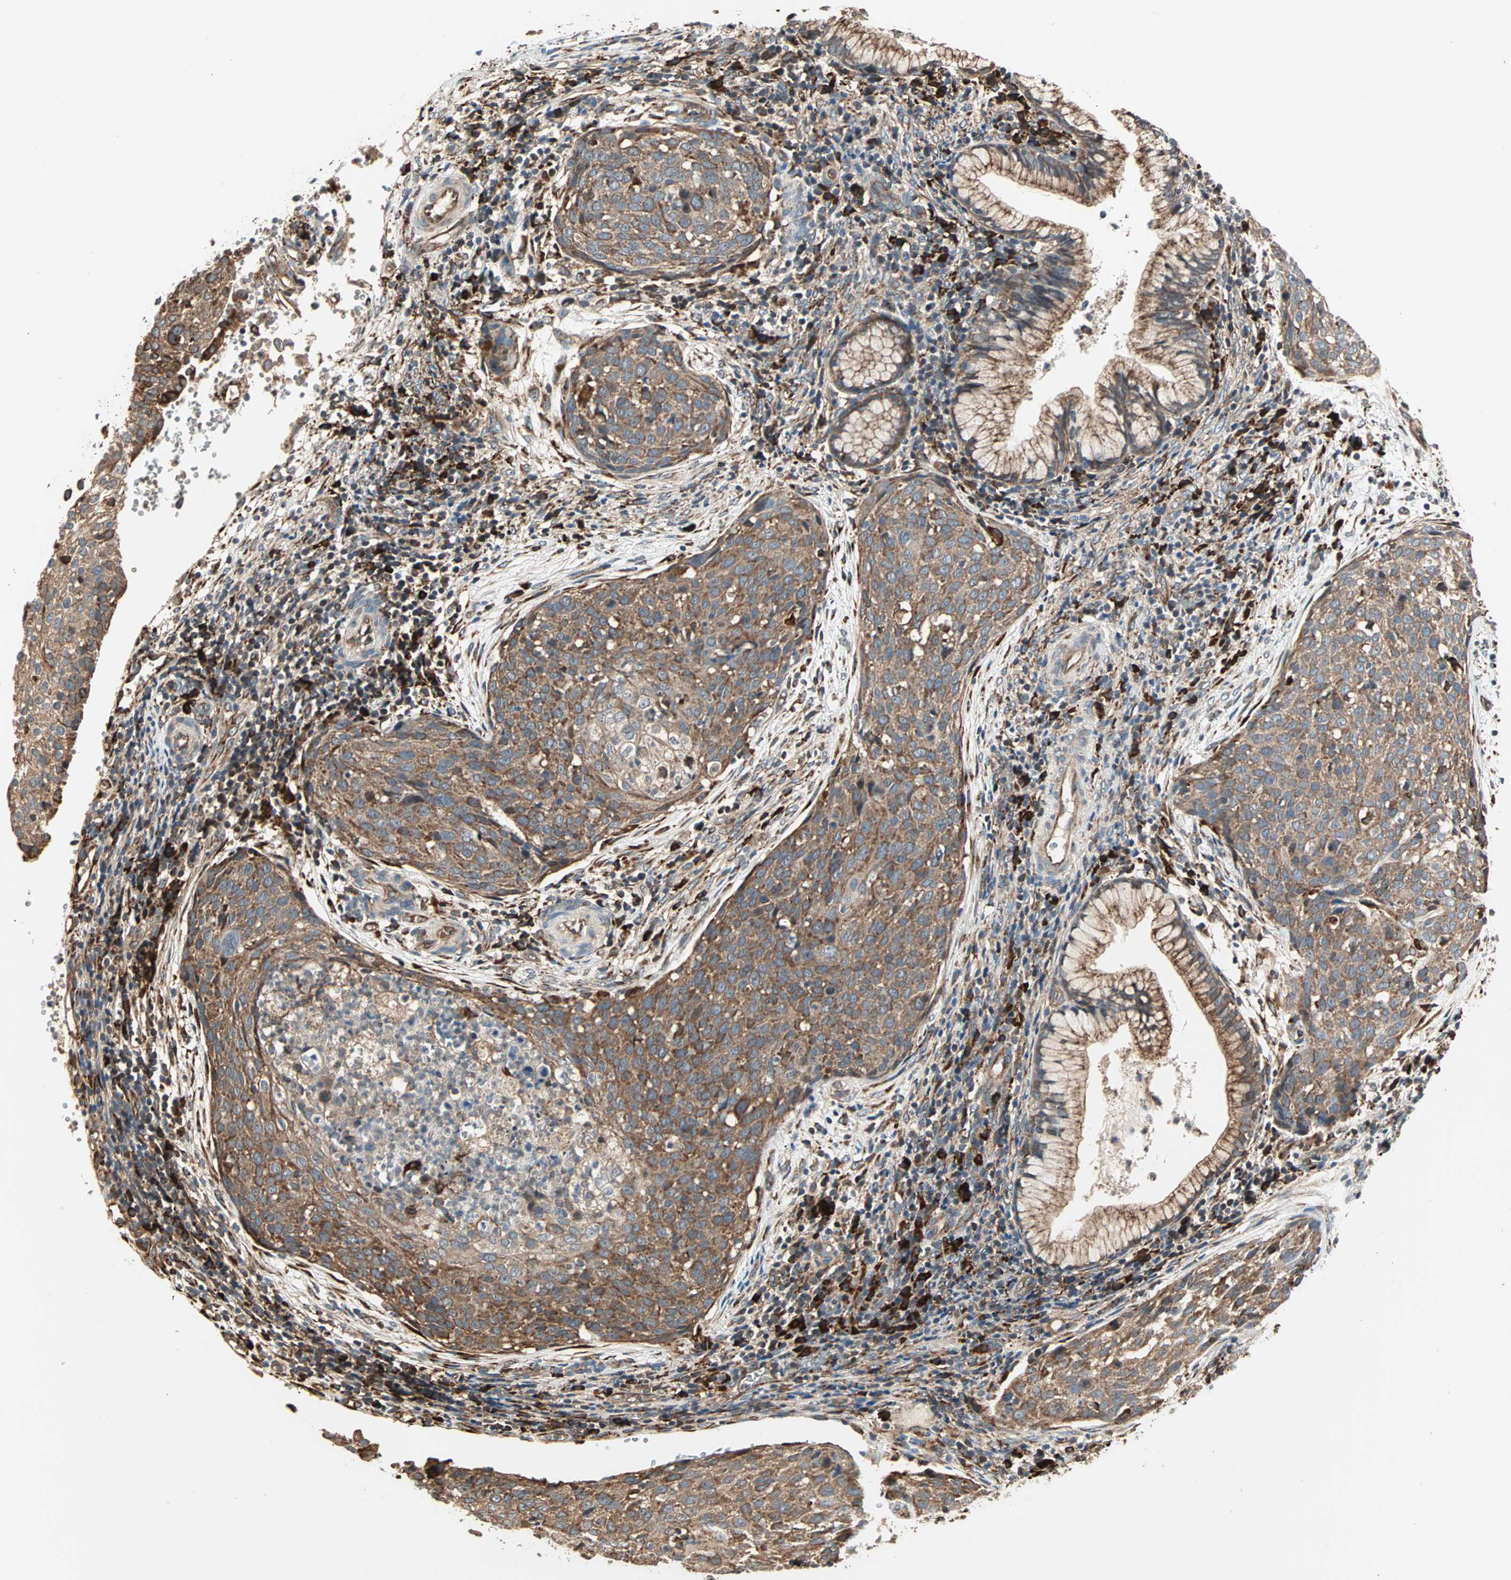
{"staining": {"intensity": "moderate", "quantity": ">75%", "location": "cytoplasmic/membranous"}, "tissue": "cervical cancer", "cell_type": "Tumor cells", "image_type": "cancer", "snomed": [{"axis": "morphology", "description": "Squamous cell carcinoma, NOS"}, {"axis": "topography", "description": "Cervix"}], "caption": "DAB (3,3'-diaminobenzidine) immunohistochemical staining of human cervical cancer demonstrates moderate cytoplasmic/membranous protein staining in about >75% of tumor cells. The staining is performed using DAB brown chromogen to label protein expression. The nuclei are counter-stained blue using hematoxylin.", "gene": "P4HA1", "patient": {"sex": "female", "age": 38}}